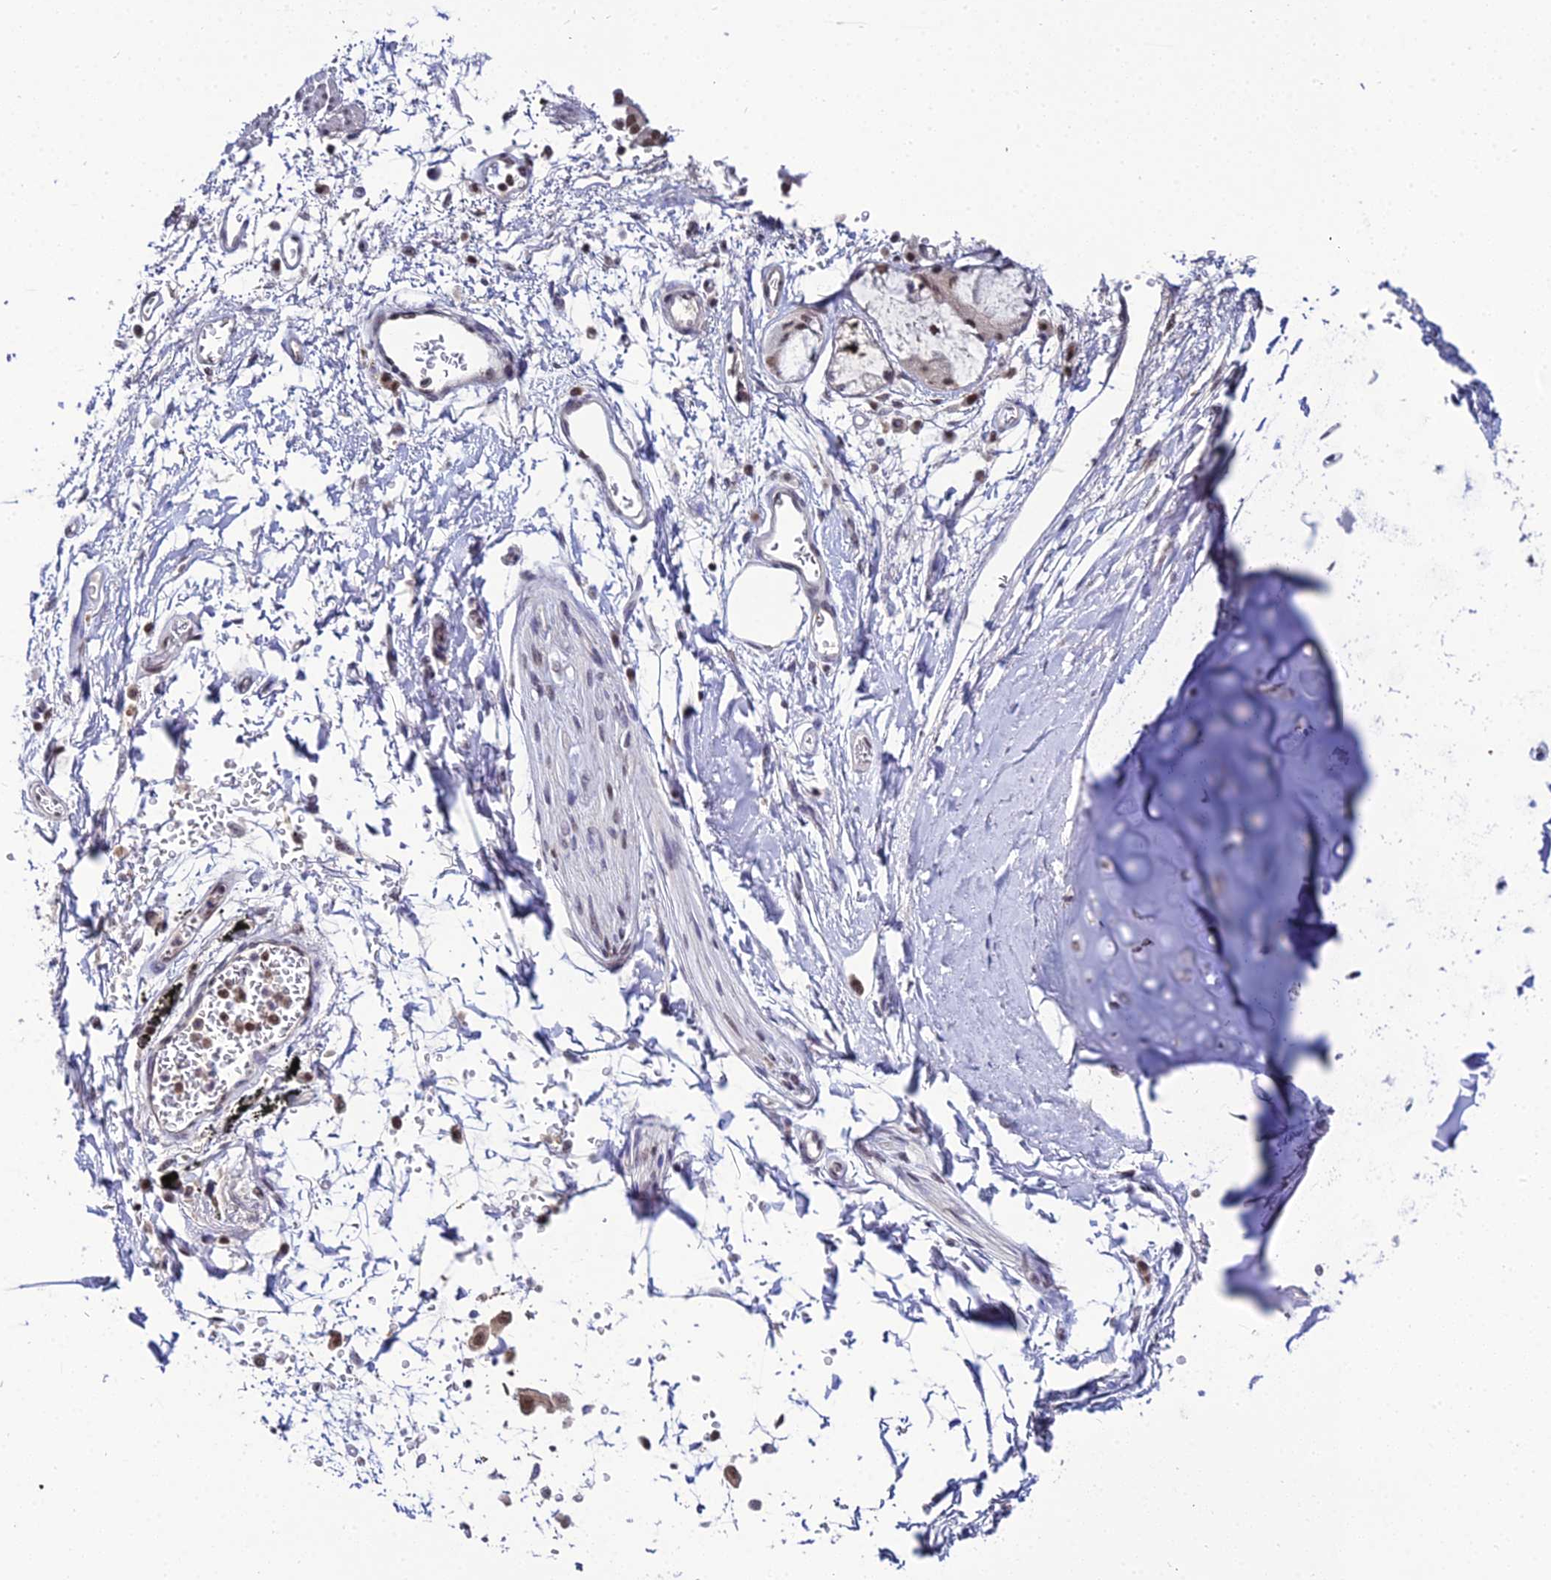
{"staining": {"intensity": "negative", "quantity": "none", "location": "none"}, "tissue": "adipose tissue", "cell_type": "Adipocytes", "image_type": "normal", "snomed": [{"axis": "morphology", "description": "Normal tissue, NOS"}, {"axis": "topography", "description": "Cartilage tissue"}], "caption": "Adipose tissue stained for a protein using immunohistochemistry demonstrates no staining adipocytes.", "gene": "EXOSC3", "patient": {"sex": "male", "age": 73}}